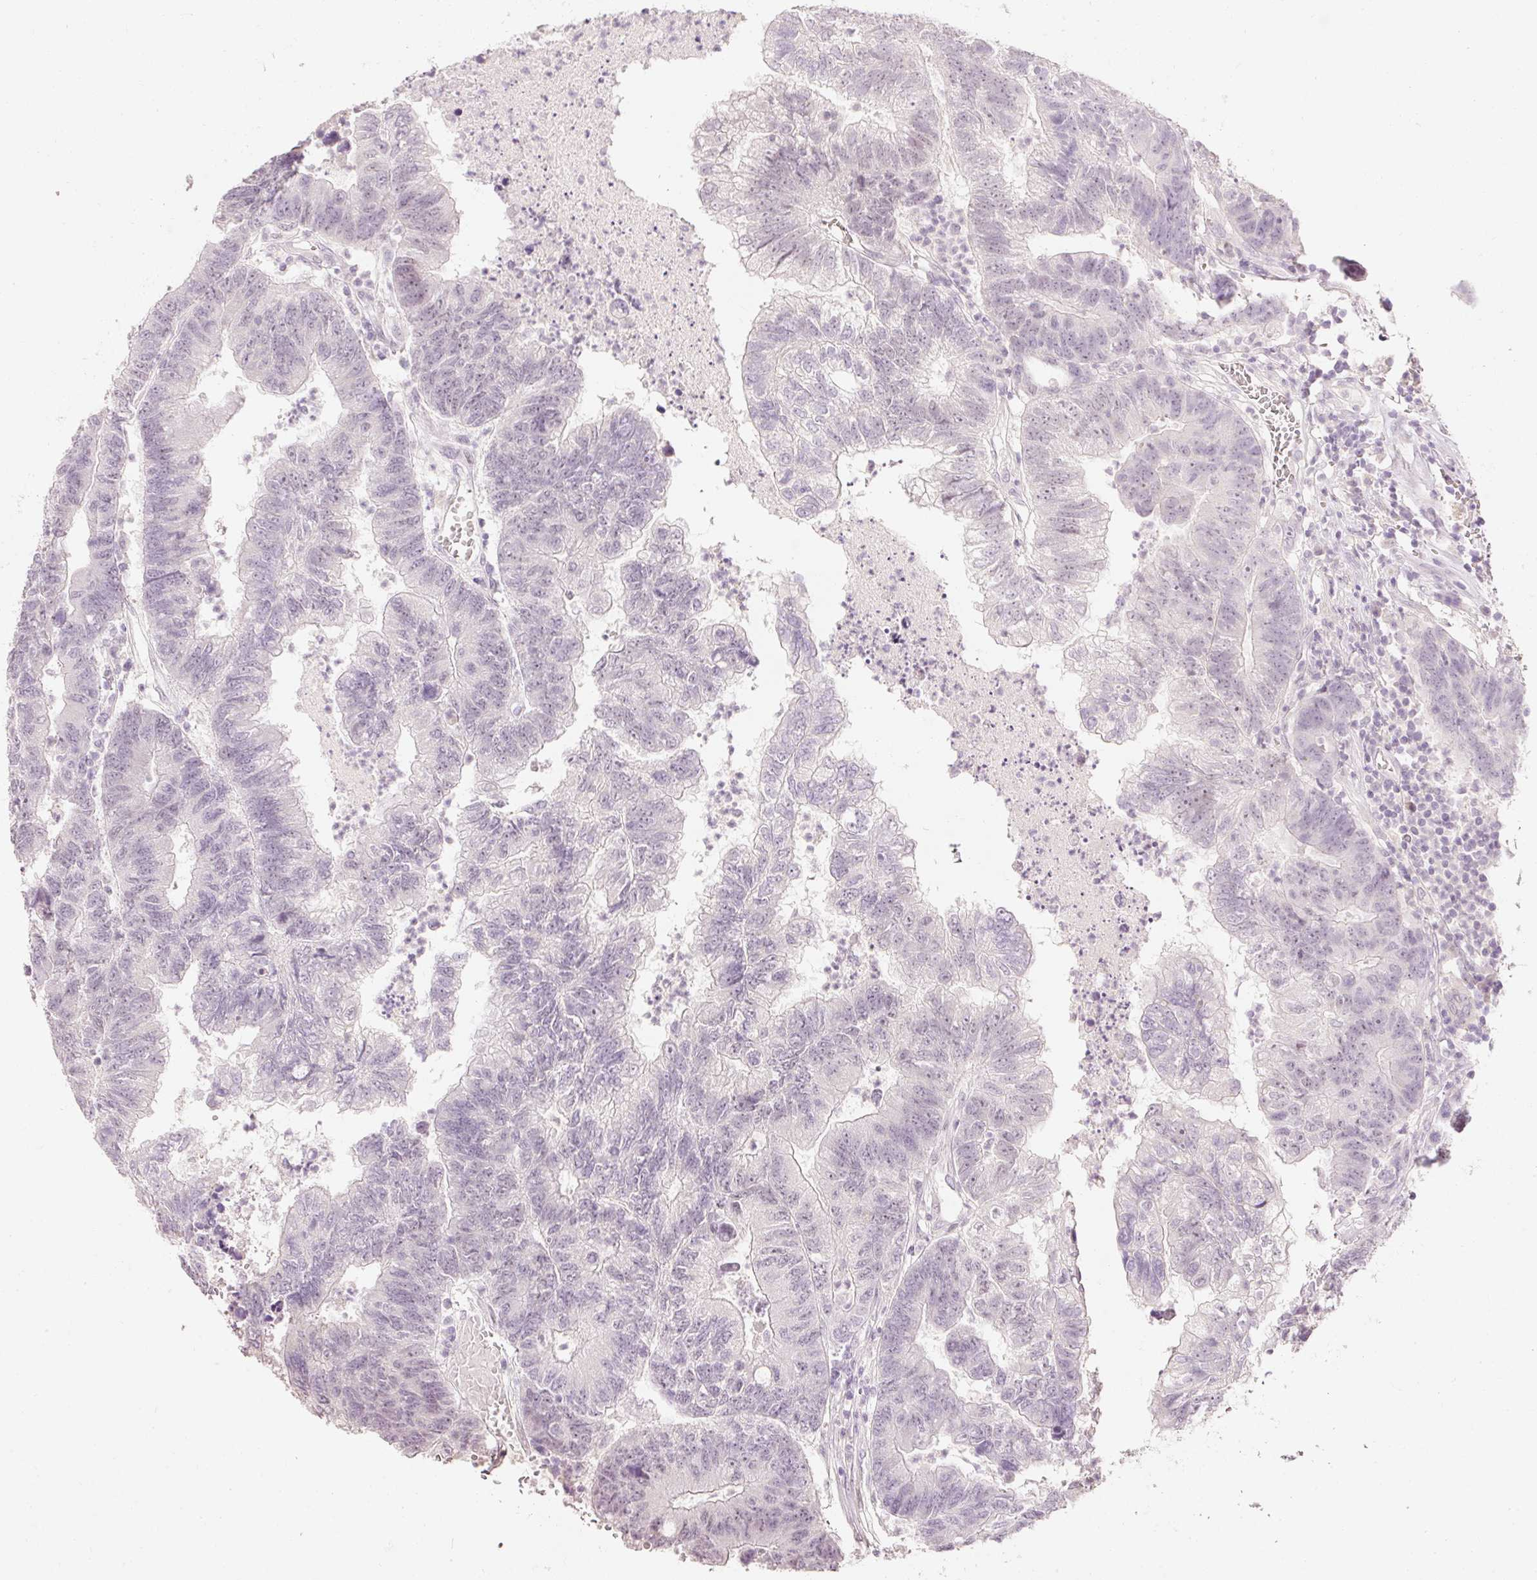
{"staining": {"intensity": "weak", "quantity": "<25%", "location": "nuclear"}, "tissue": "colorectal cancer", "cell_type": "Tumor cells", "image_type": "cancer", "snomed": [{"axis": "morphology", "description": "Adenocarcinoma, NOS"}, {"axis": "topography", "description": "Colon"}], "caption": "The immunohistochemistry image has no significant positivity in tumor cells of adenocarcinoma (colorectal) tissue. Brightfield microscopy of immunohistochemistry (IHC) stained with DAB (3,3'-diaminobenzidine) (brown) and hematoxylin (blue), captured at high magnification.", "gene": "ELAVL3", "patient": {"sex": "female", "age": 48}}